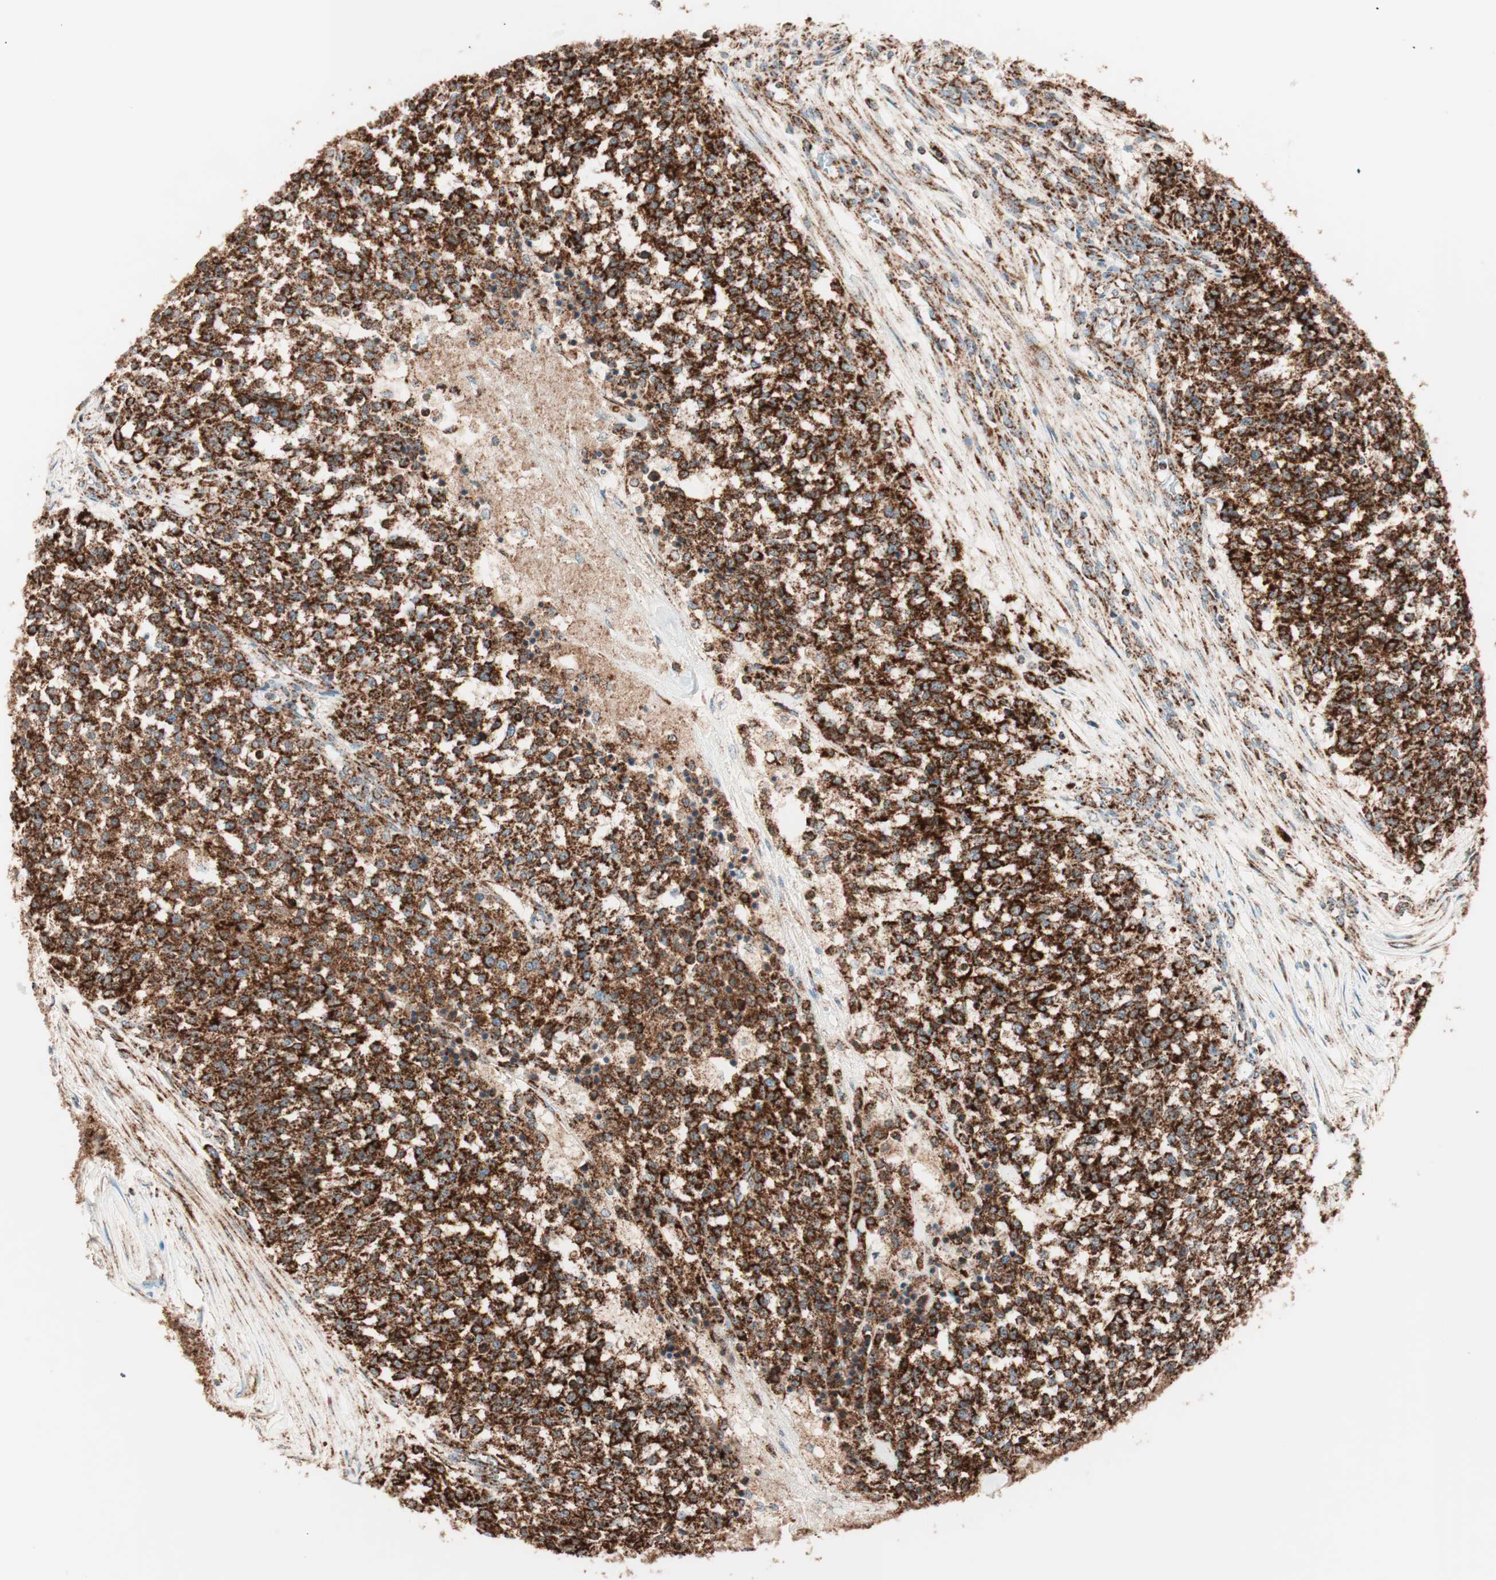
{"staining": {"intensity": "strong", "quantity": ">75%", "location": "cytoplasmic/membranous"}, "tissue": "testis cancer", "cell_type": "Tumor cells", "image_type": "cancer", "snomed": [{"axis": "morphology", "description": "Seminoma, NOS"}, {"axis": "topography", "description": "Testis"}], "caption": "Strong cytoplasmic/membranous protein staining is identified in approximately >75% of tumor cells in testis seminoma.", "gene": "TOMM22", "patient": {"sex": "male", "age": 59}}